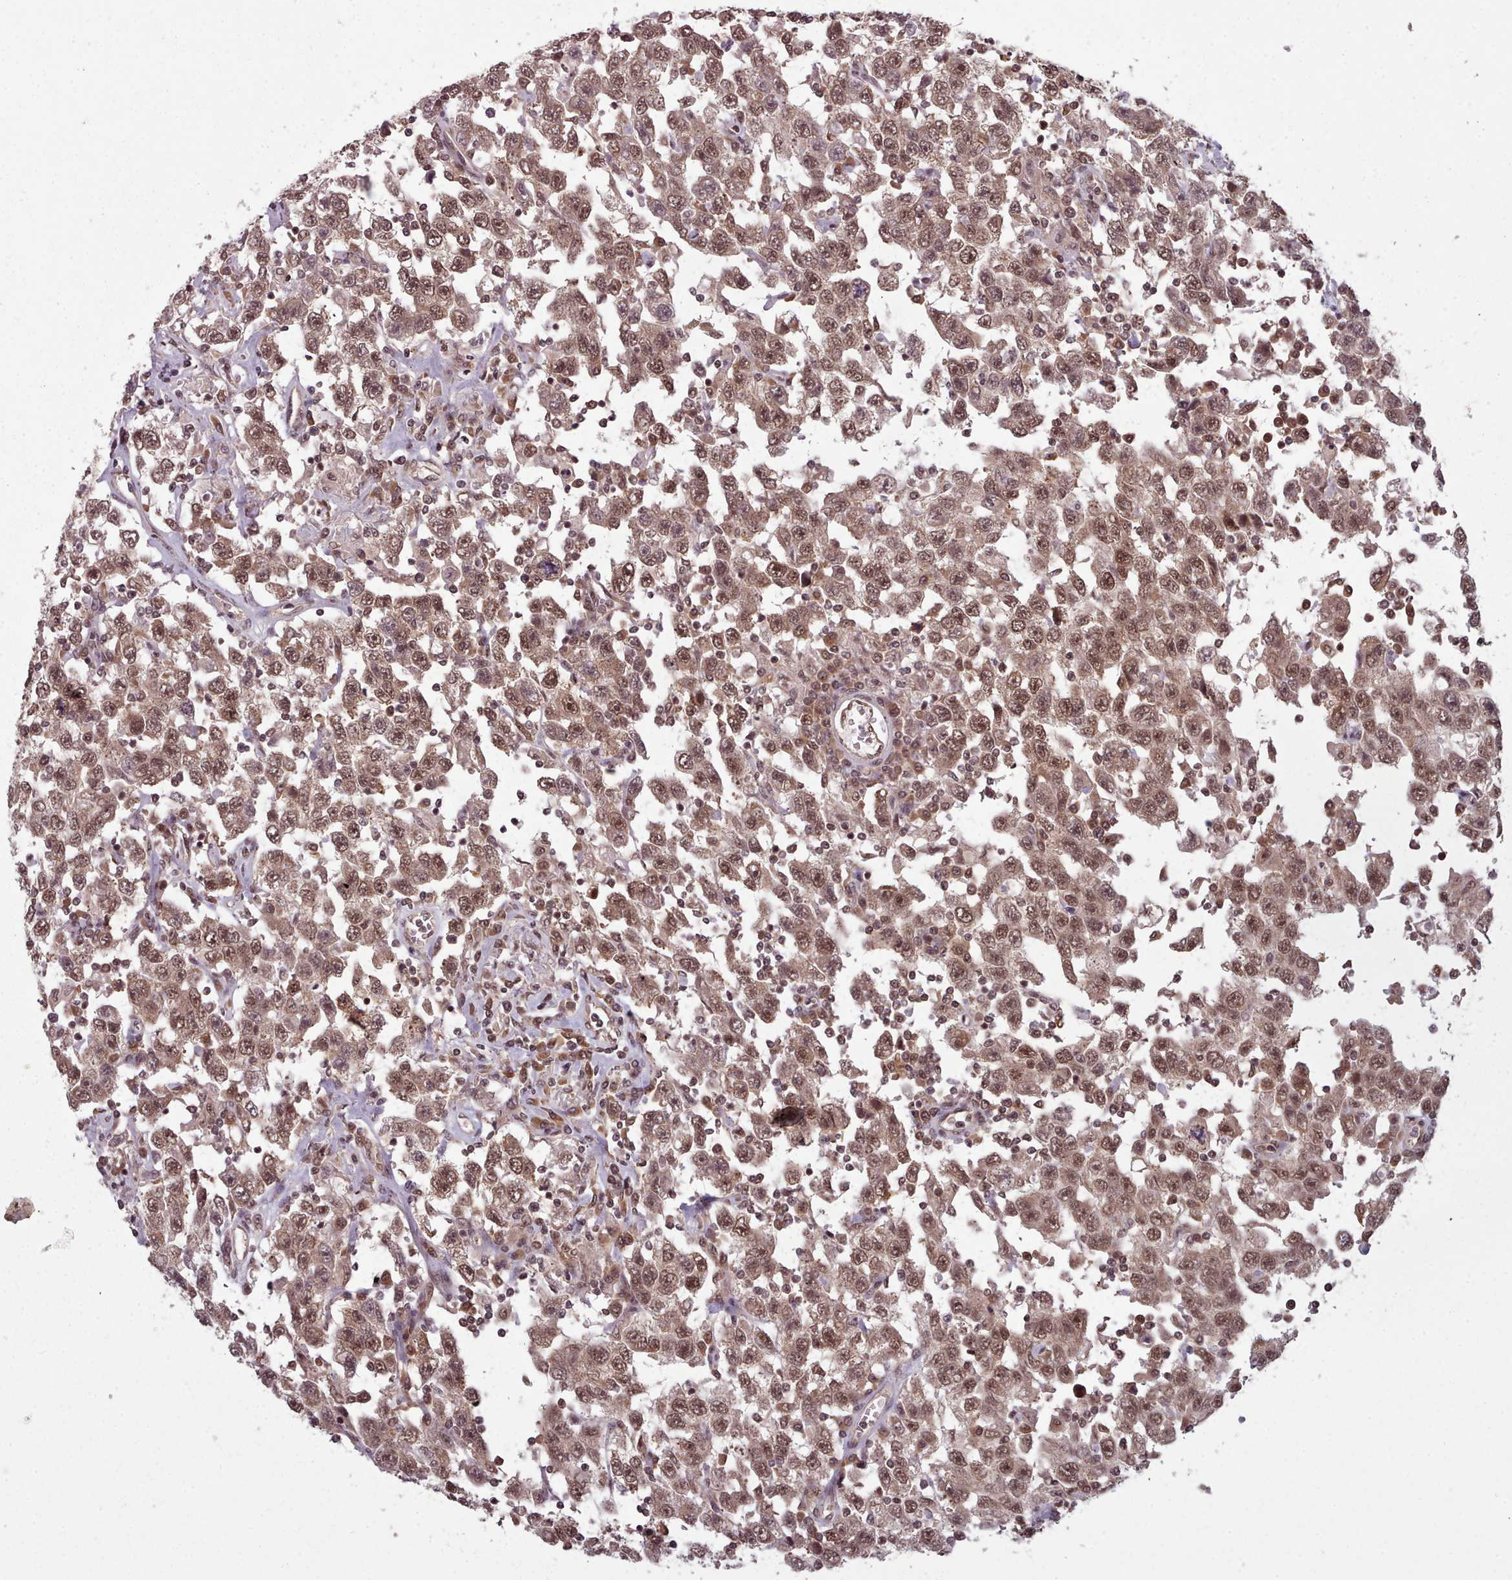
{"staining": {"intensity": "moderate", "quantity": ">75%", "location": "cytoplasmic/membranous,nuclear"}, "tissue": "testis cancer", "cell_type": "Tumor cells", "image_type": "cancer", "snomed": [{"axis": "morphology", "description": "Seminoma, NOS"}, {"axis": "topography", "description": "Testis"}], "caption": "Testis seminoma stained with a protein marker displays moderate staining in tumor cells.", "gene": "DHX8", "patient": {"sex": "male", "age": 41}}